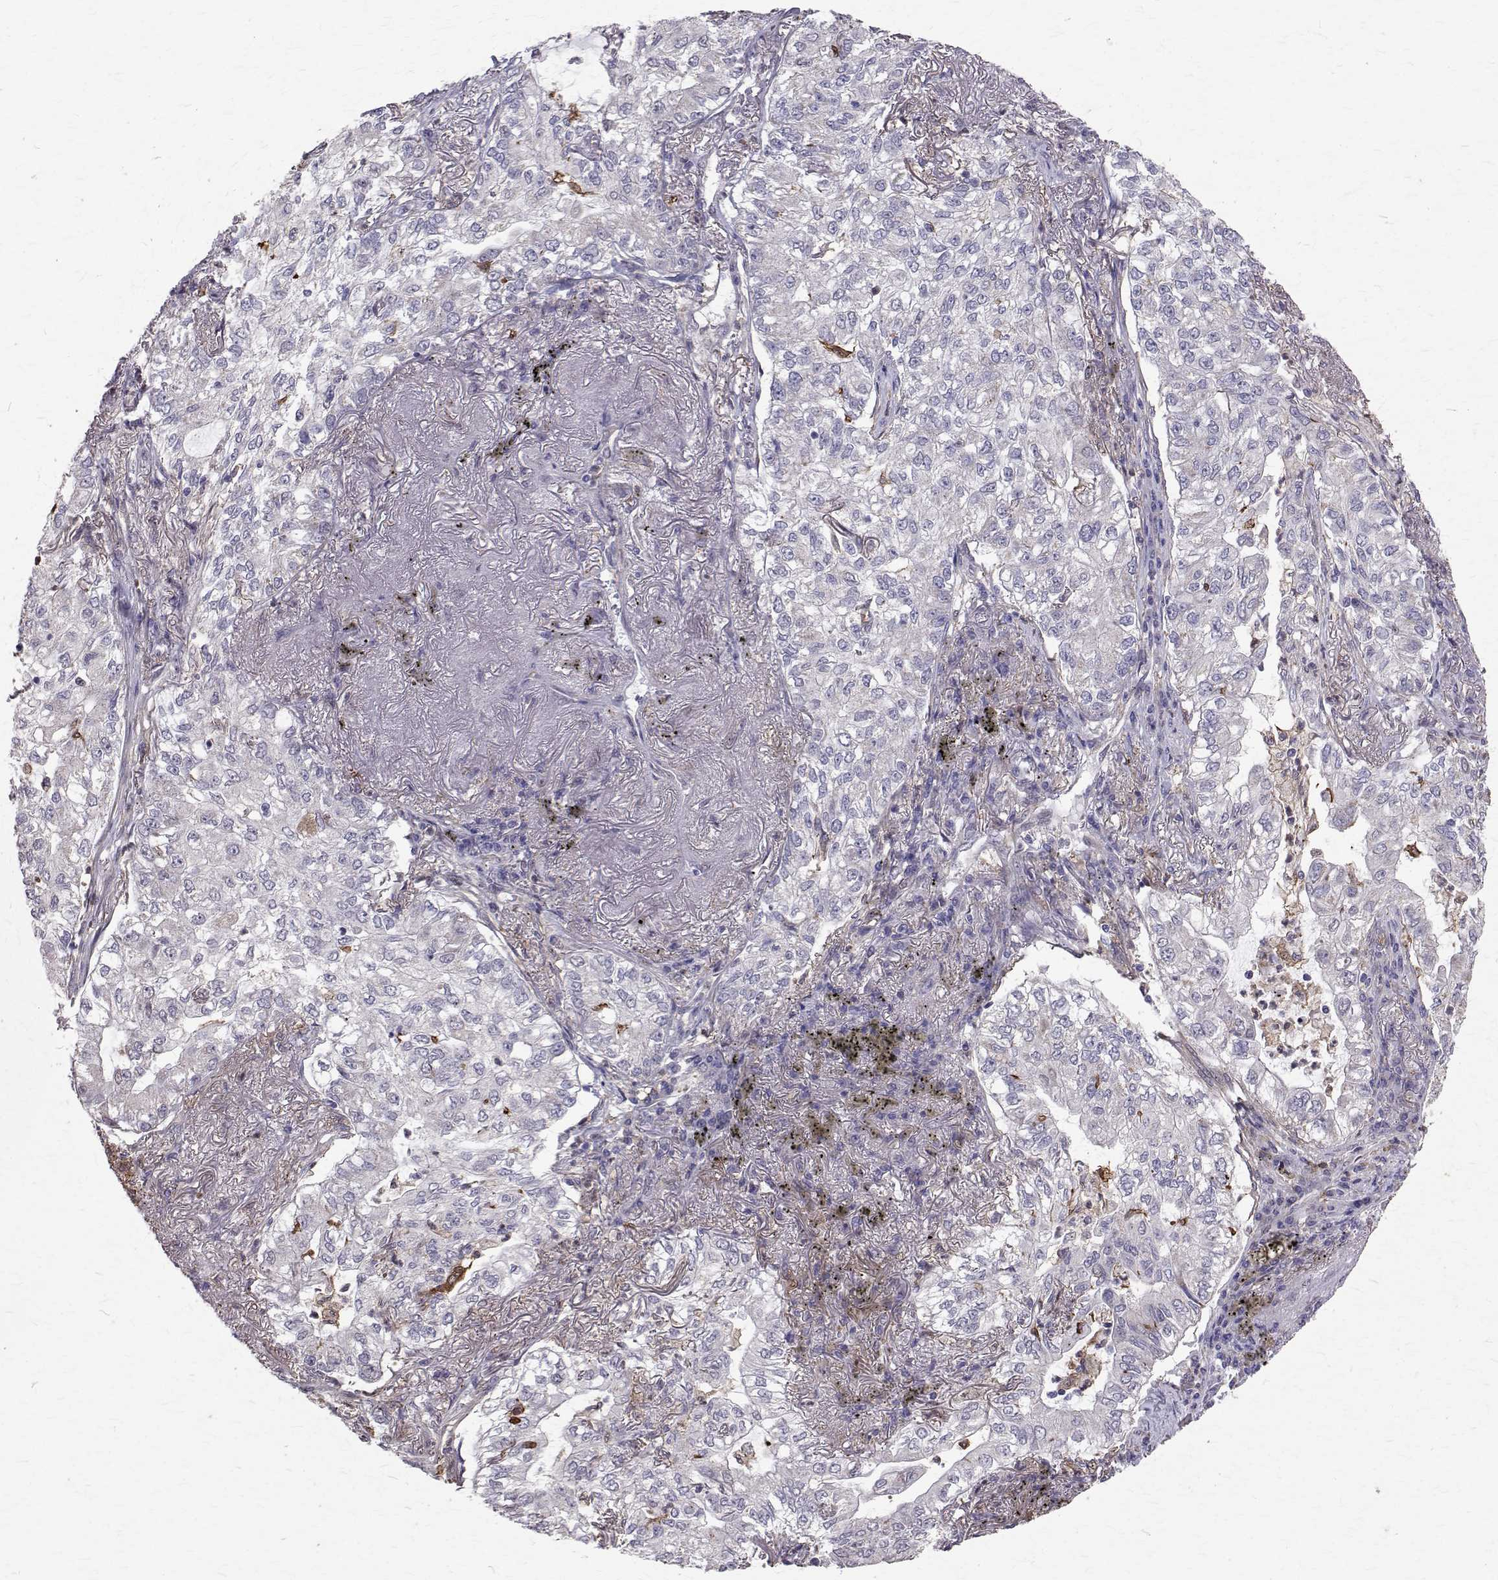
{"staining": {"intensity": "negative", "quantity": "none", "location": "none"}, "tissue": "lung cancer", "cell_type": "Tumor cells", "image_type": "cancer", "snomed": [{"axis": "morphology", "description": "Adenocarcinoma, NOS"}, {"axis": "topography", "description": "Lung"}], "caption": "The immunohistochemistry (IHC) image has no significant expression in tumor cells of adenocarcinoma (lung) tissue.", "gene": "CCDC89", "patient": {"sex": "female", "age": 73}}